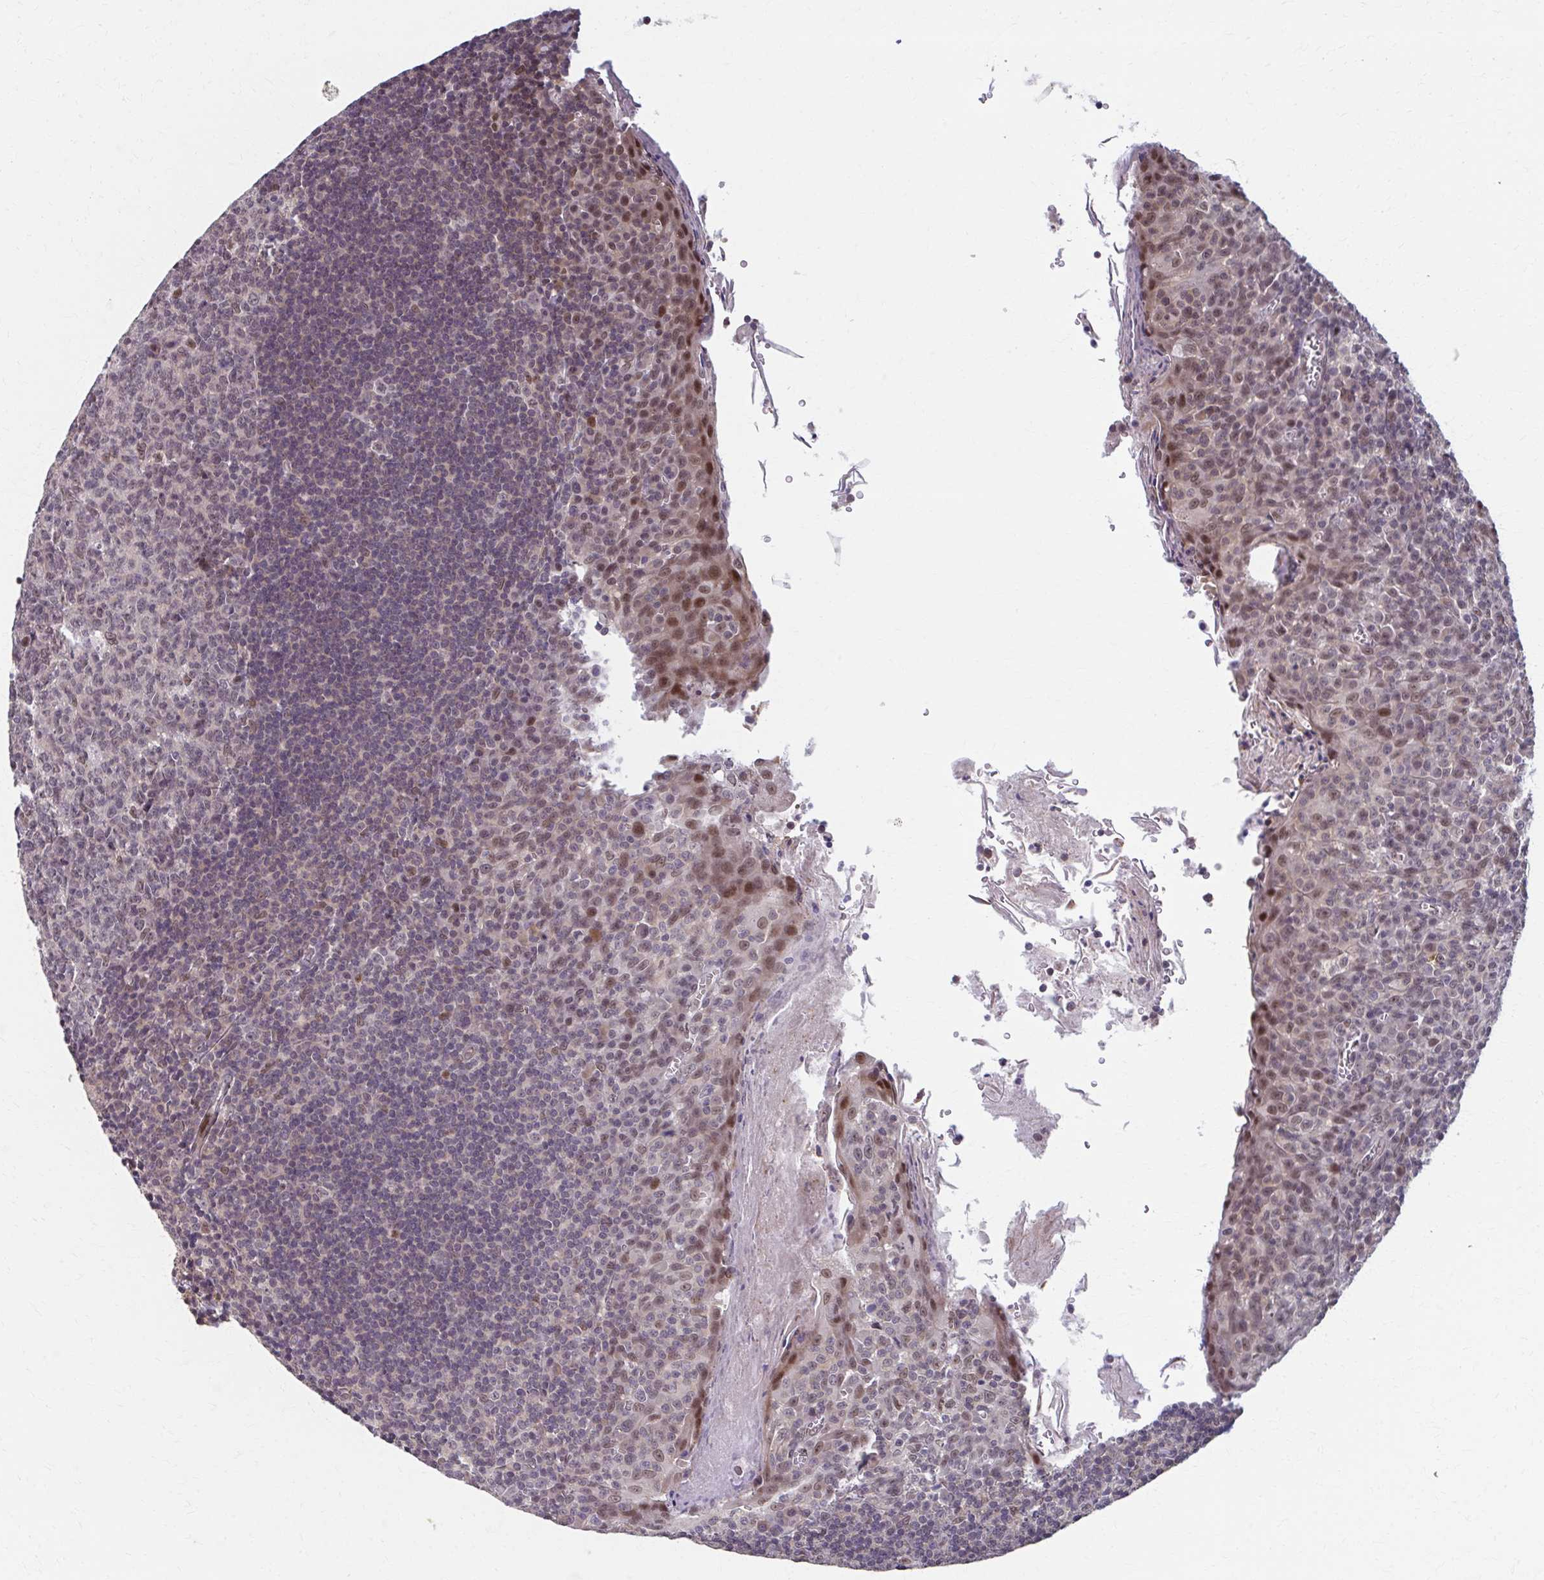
{"staining": {"intensity": "weak", "quantity": "<25%", "location": "nuclear"}, "tissue": "tonsil", "cell_type": "Germinal center cells", "image_type": "normal", "snomed": [{"axis": "morphology", "description": "Normal tissue, NOS"}, {"axis": "topography", "description": "Tonsil"}], "caption": "Histopathology image shows no protein positivity in germinal center cells of unremarkable tonsil. (Immunohistochemistry, brightfield microscopy, high magnification).", "gene": "SETBP1", "patient": {"sex": "male", "age": 27}}